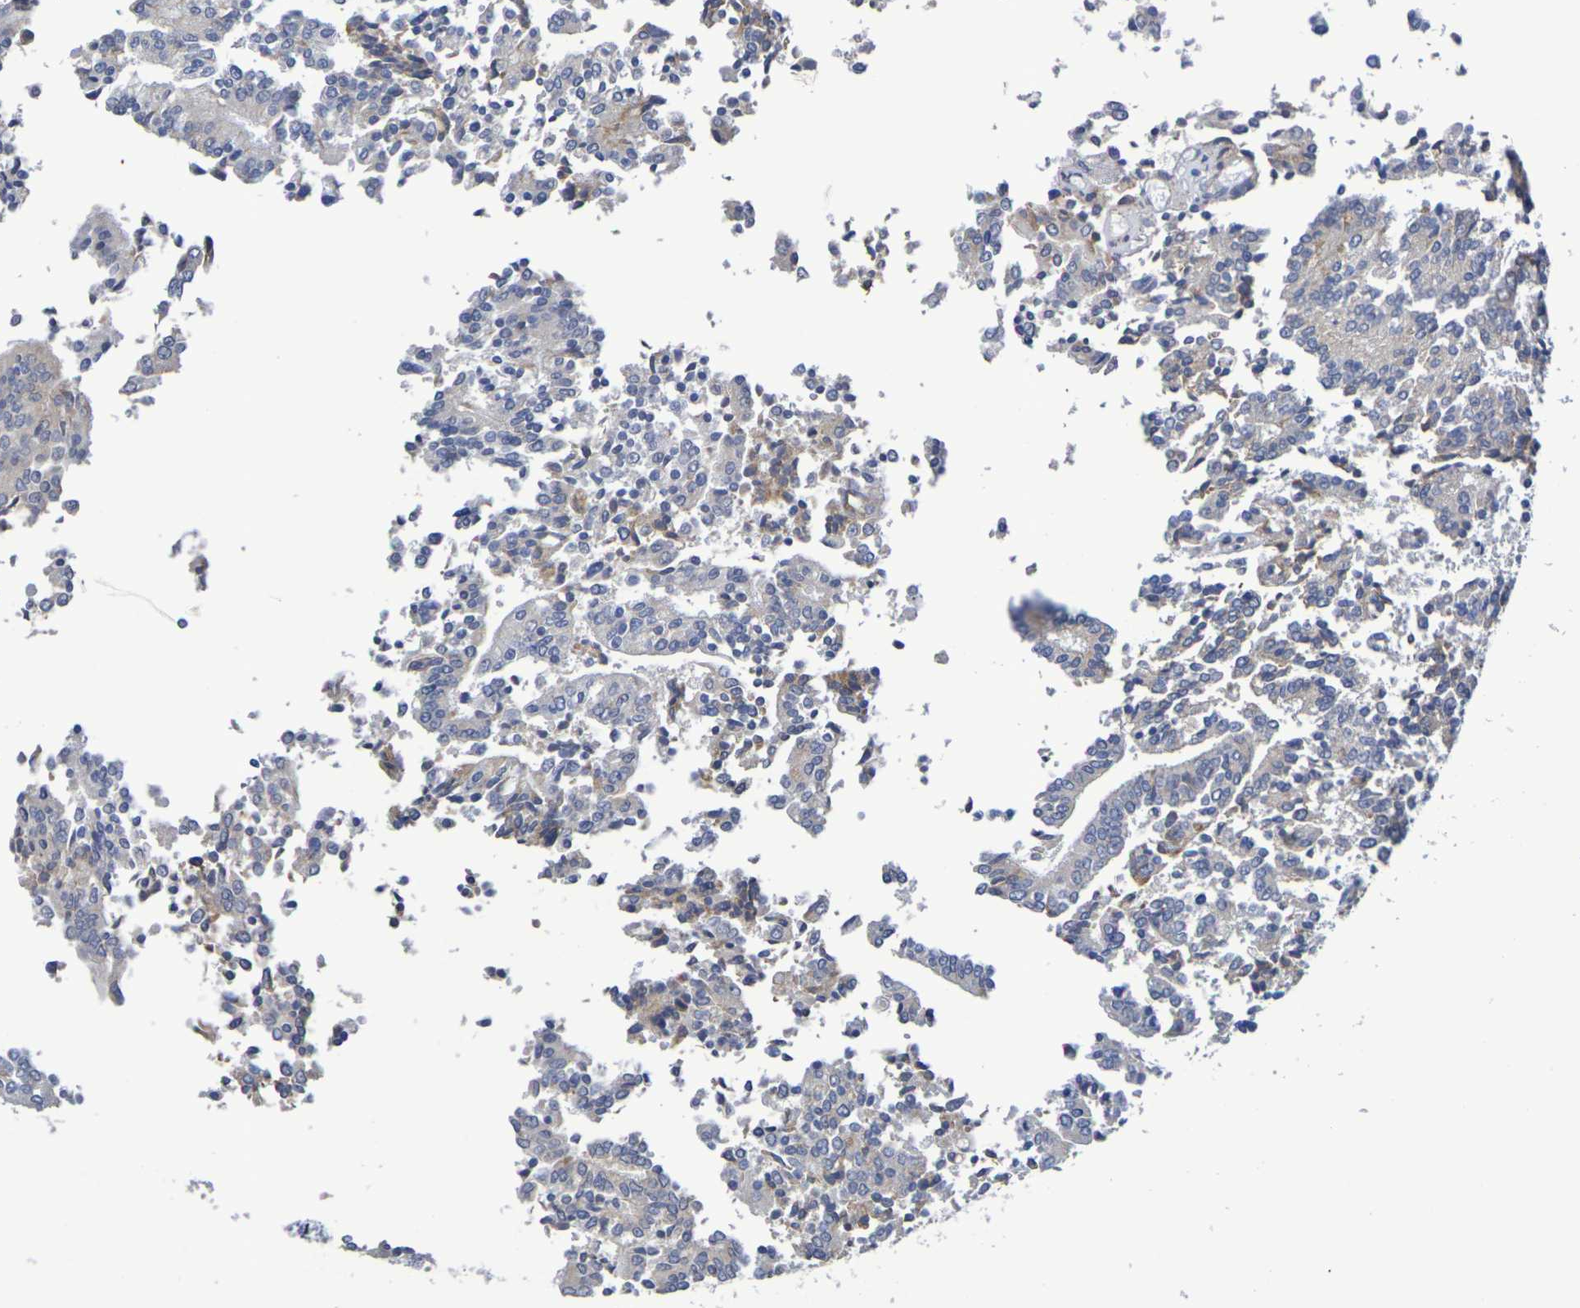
{"staining": {"intensity": "negative", "quantity": "none", "location": "none"}, "tissue": "prostate cancer", "cell_type": "Tumor cells", "image_type": "cancer", "snomed": [{"axis": "morphology", "description": "Normal tissue, NOS"}, {"axis": "morphology", "description": "Adenocarcinoma, High grade"}, {"axis": "topography", "description": "Prostate"}, {"axis": "topography", "description": "Seminal veicle"}], "caption": "An image of human adenocarcinoma (high-grade) (prostate) is negative for staining in tumor cells.", "gene": "SDC4", "patient": {"sex": "male", "age": 55}}